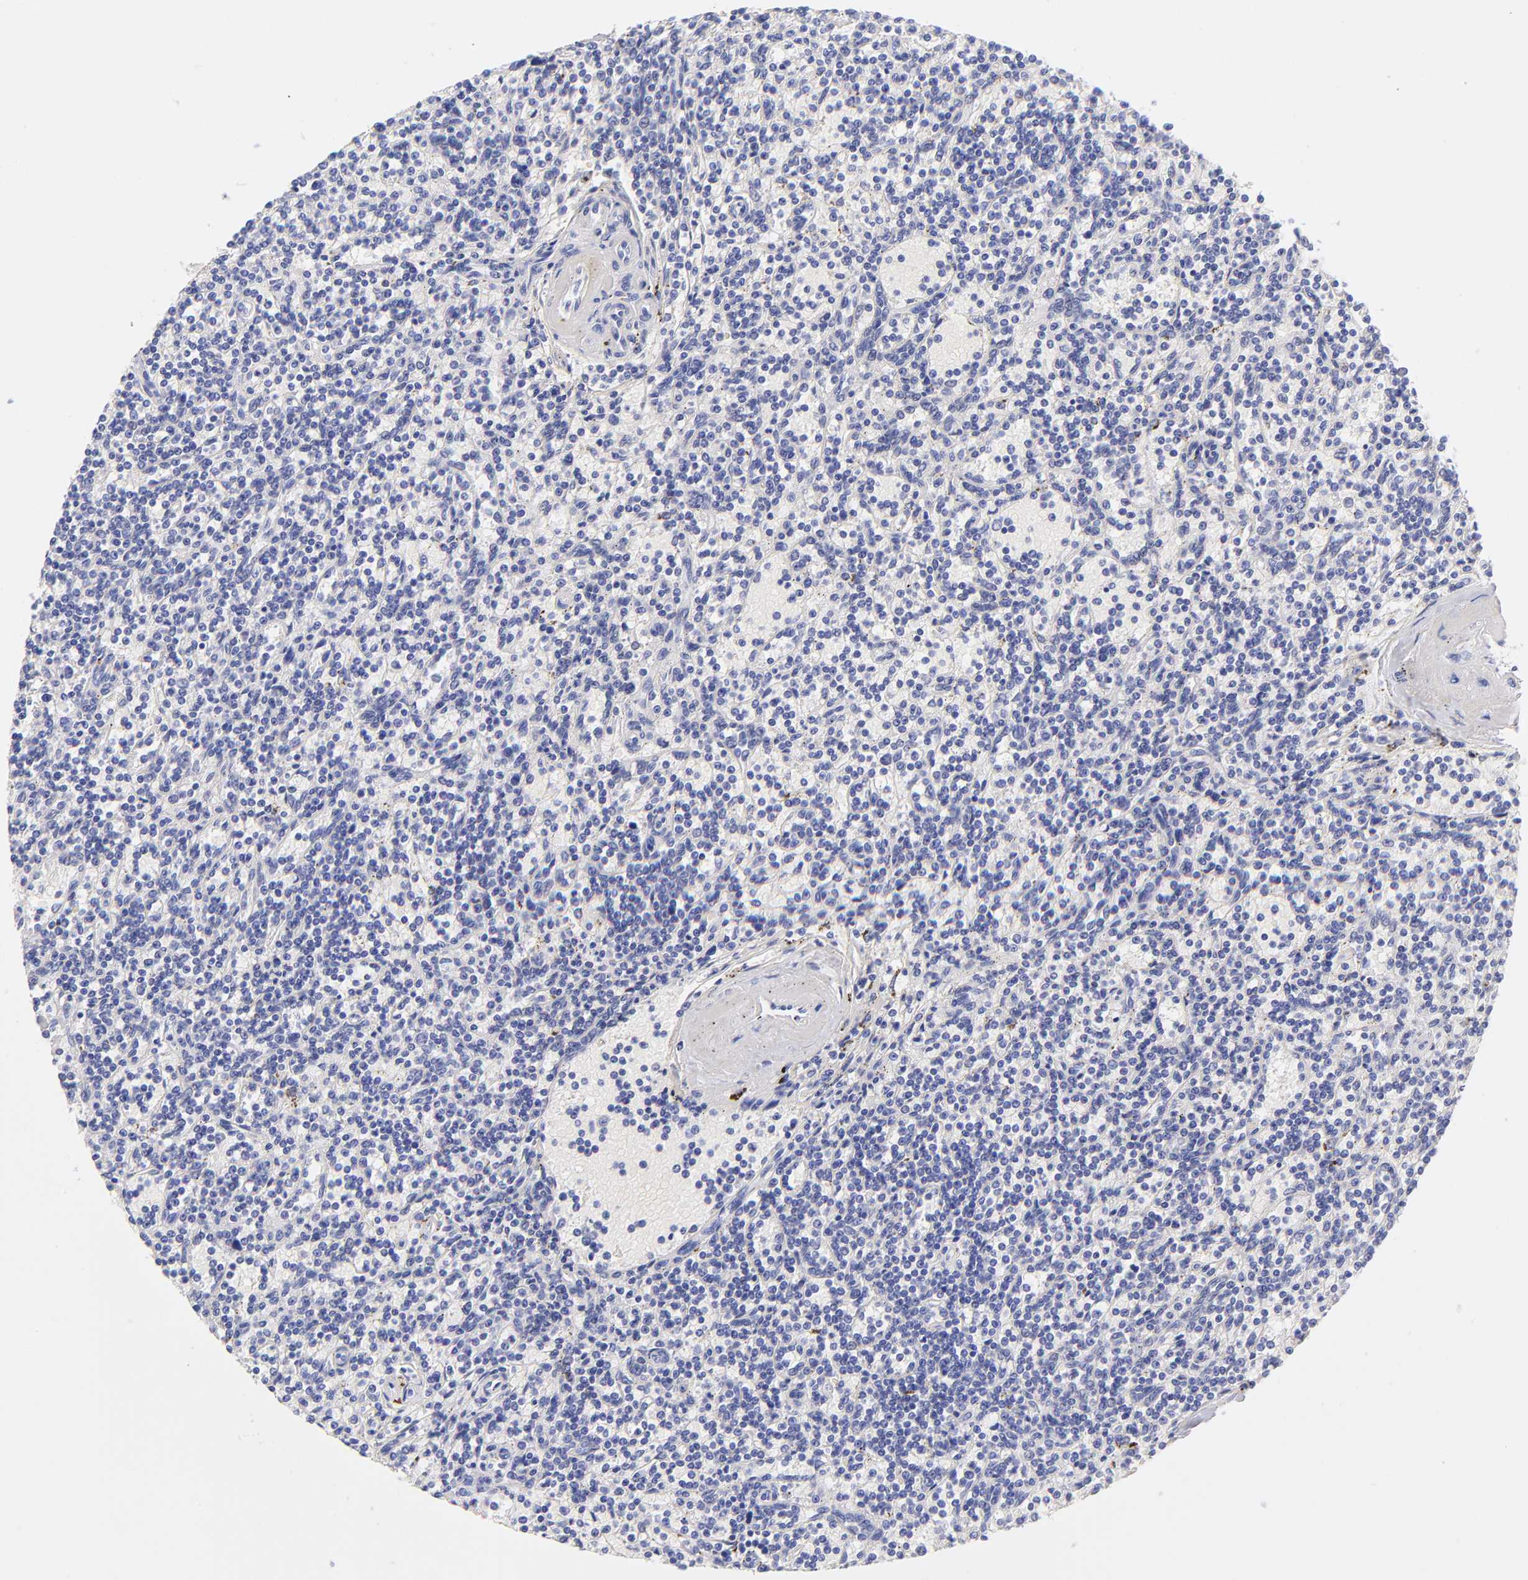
{"staining": {"intensity": "negative", "quantity": "none", "location": "none"}, "tissue": "lymphoma", "cell_type": "Tumor cells", "image_type": "cancer", "snomed": [{"axis": "morphology", "description": "Malignant lymphoma, non-Hodgkin's type, Low grade"}, {"axis": "topography", "description": "Spleen"}], "caption": "Tumor cells show no significant protein positivity in lymphoma. (DAB (3,3'-diaminobenzidine) immunohistochemistry (IHC), high magnification).", "gene": "RAB3B", "patient": {"sex": "male", "age": 73}}